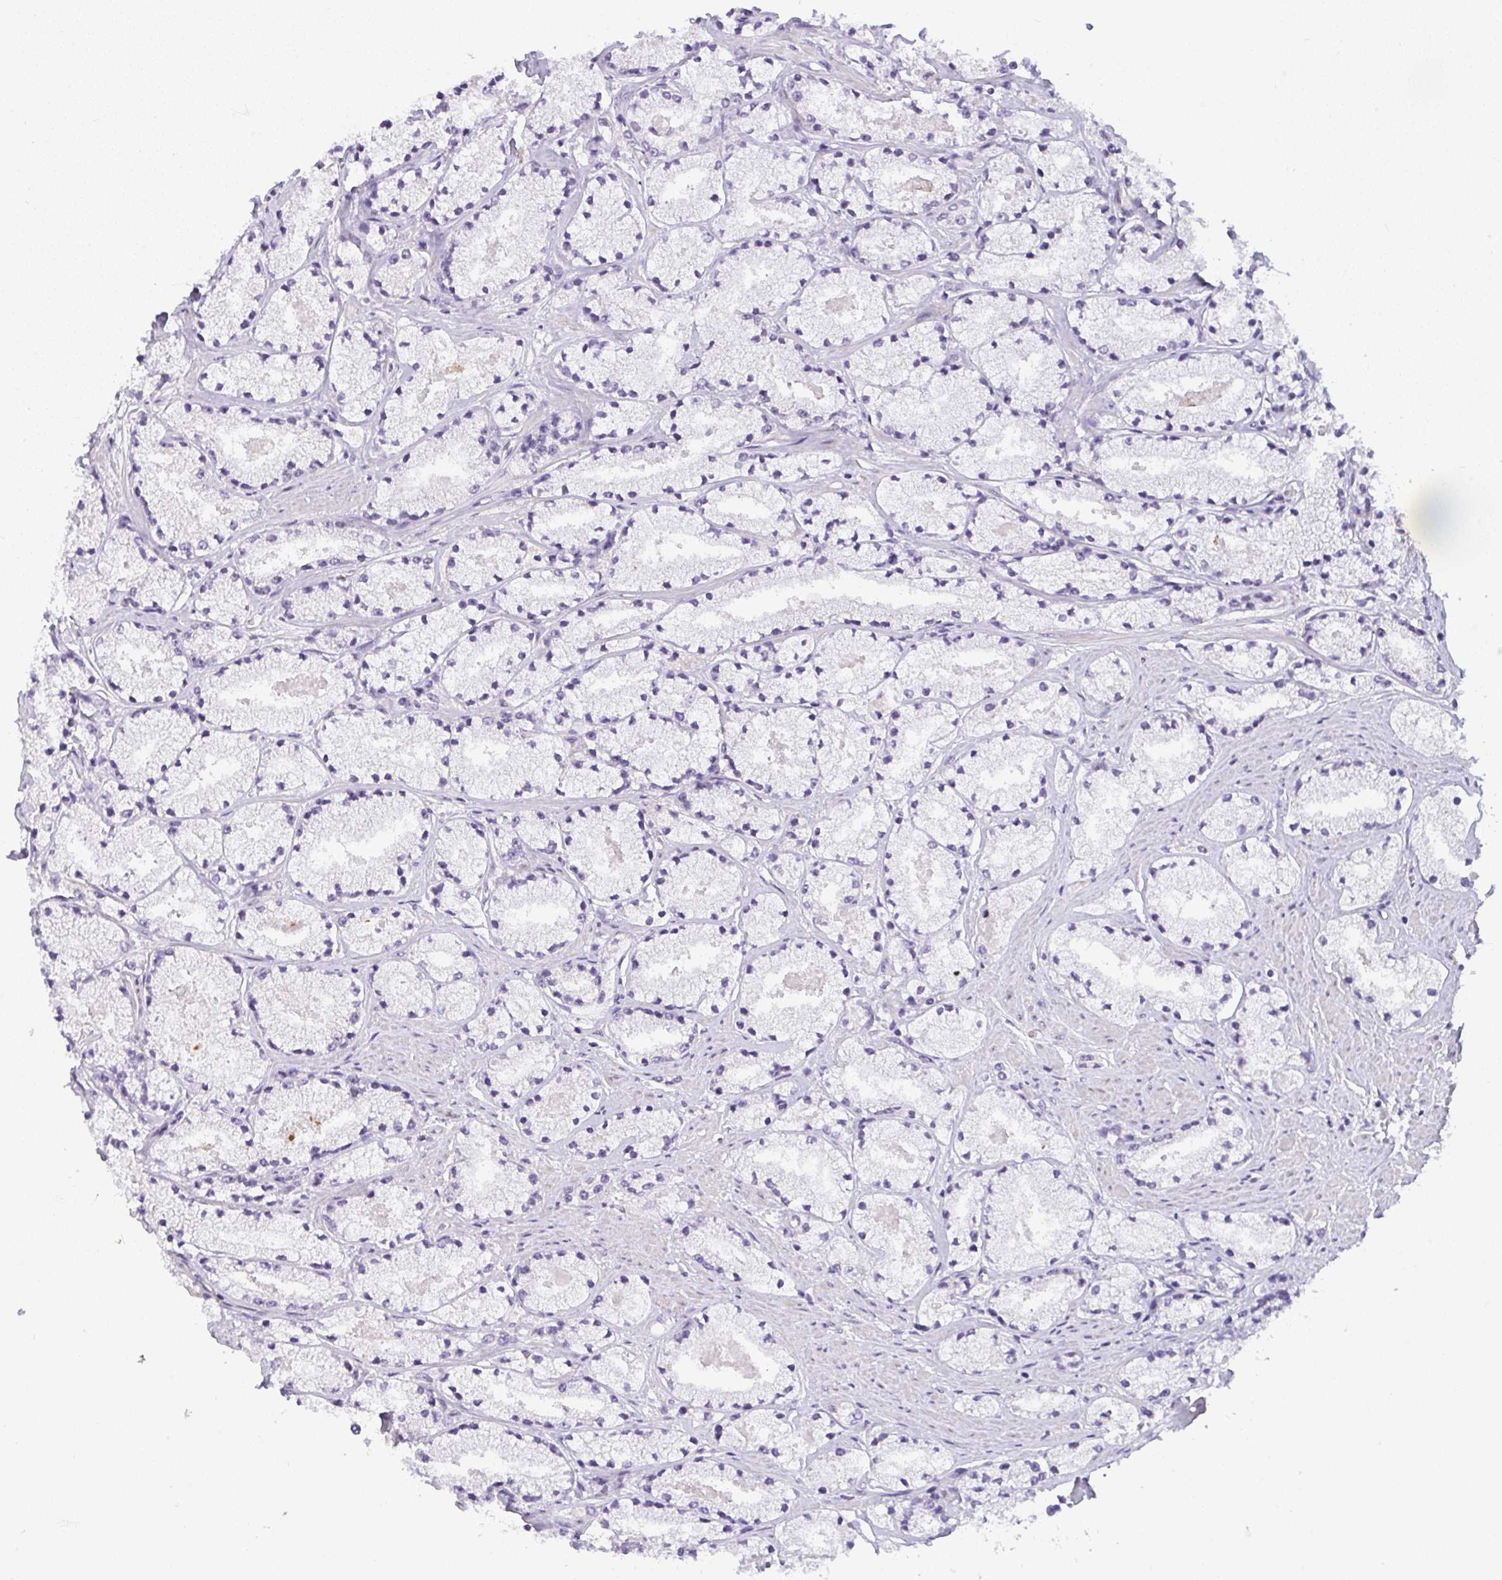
{"staining": {"intensity": "negative", "quantity": "none", "location": "none"}, "tissue": "prostate cancer", "cell_type": "Tumor cells", "image_type": "cancer", "snomed": [{"axis": "morphology", "description": "Adenocarcinoma, High grade"}, {"axis": "topography", "description": "Prostate"}], "caption": "Histopathology image shows no protein expression in tumor cells of high-grade adenocarcinoma (prostate) tissue. The staining is performed using DAB brown chromogen with nuclei counter-stained in using hematoxylin.", "gene": "DZIP1", "patient": {"sex": "male", "age": 63}}